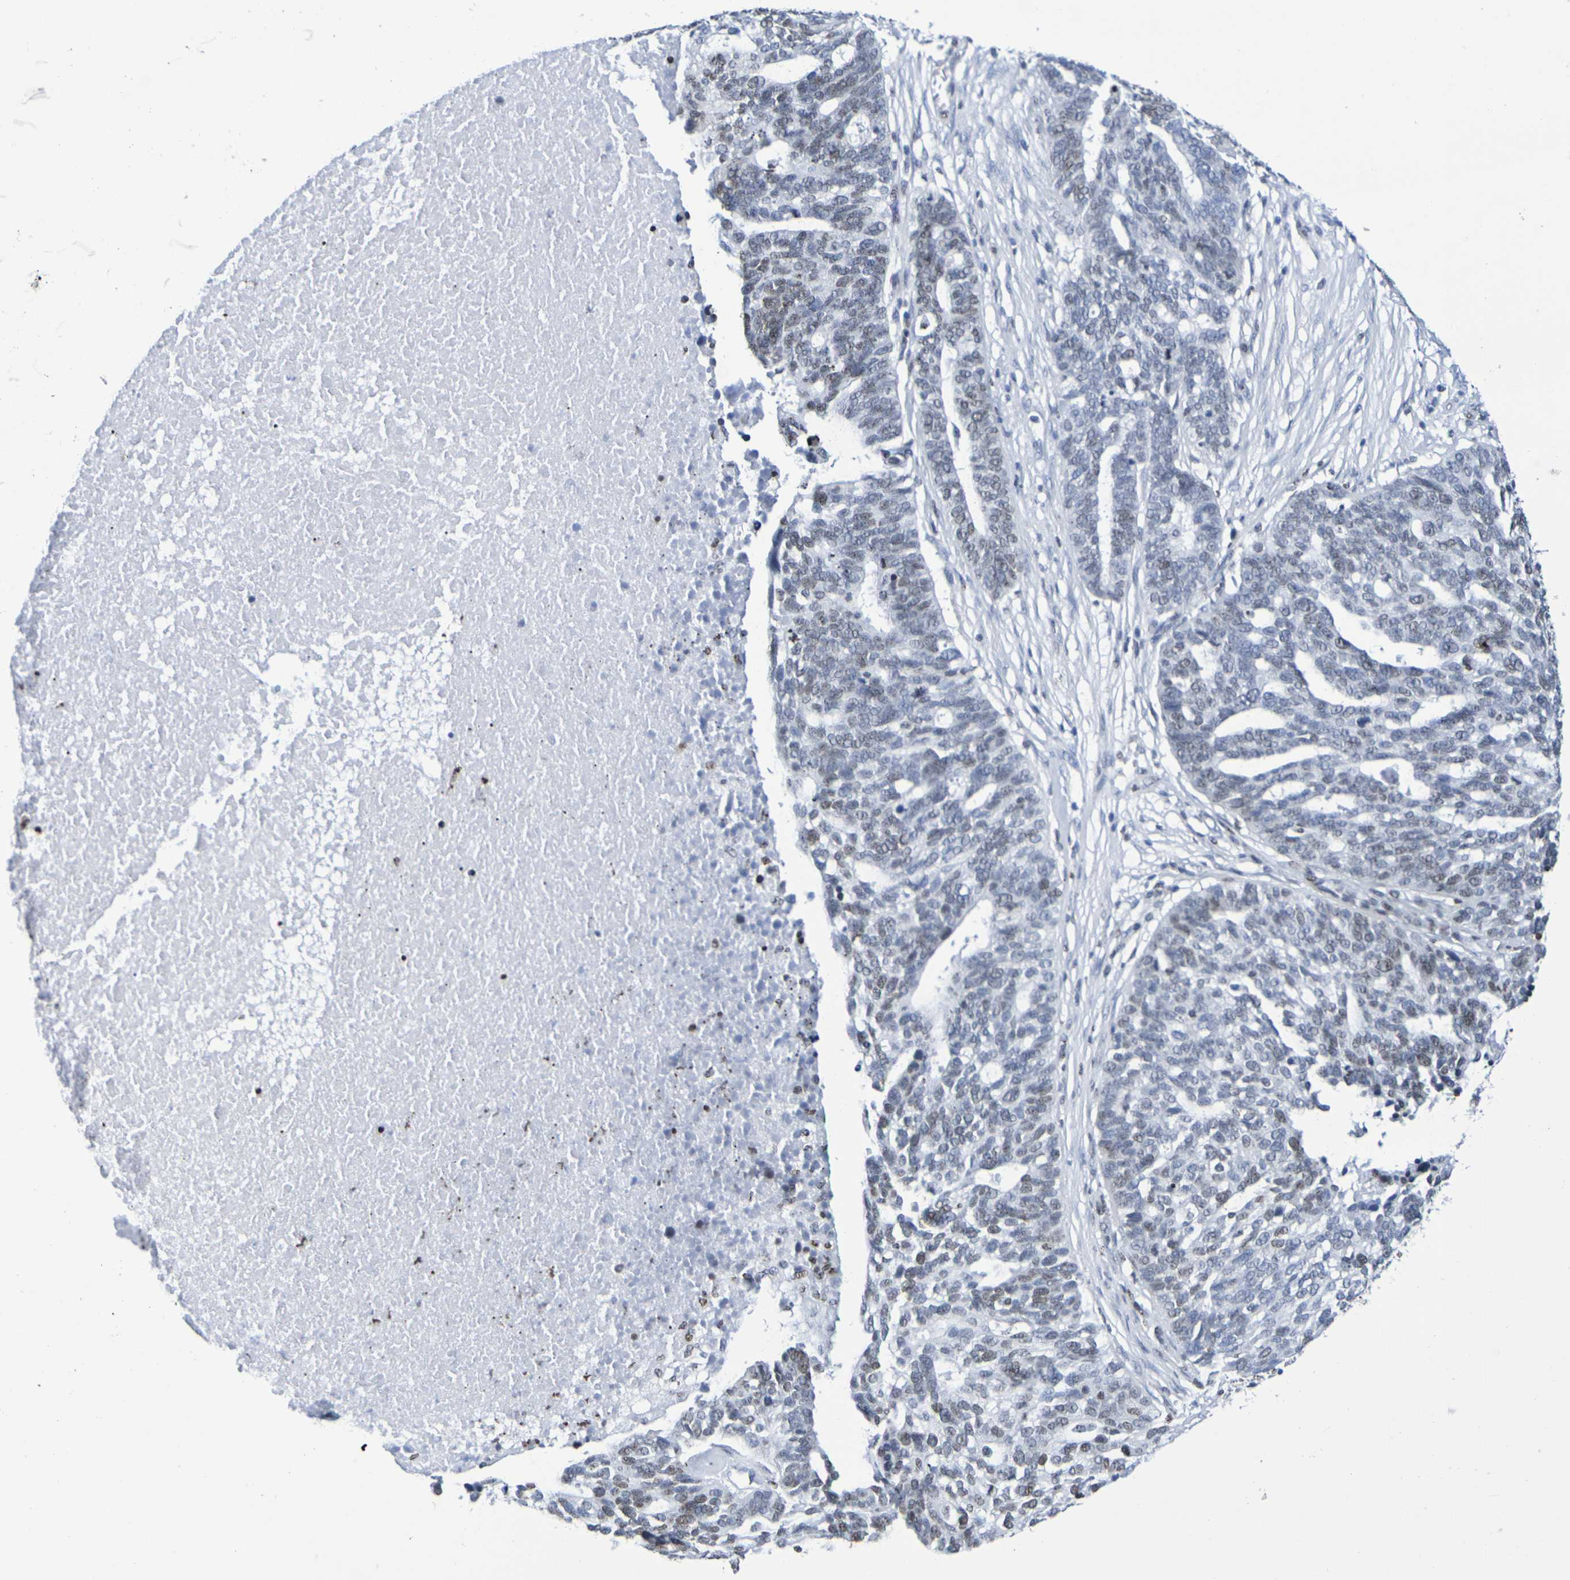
{"staining": {"intensity": "weak", "quantity": "25%-75%", "location": "nuclear"}, "tissue": "ovarian cancer", "cell_type": "Tumor cells", "image_type": "cancer", "snomed": [{"axis": "morphology", "description": "Cystadenocarcinoma, serous, NOS"}, {"axis": "topography", "description": "Ovary"}], "caption": "An immunohistochemistry (IHC) histopathology image of neoplastic tissue is shown. Protein staining in brown shows weak nuclear positivity in ovarian cancer (serous cystadenocarcinoma) within tumor cells.", "gene": "H1-5", "patient": {"sex": "female", "age": 59}}